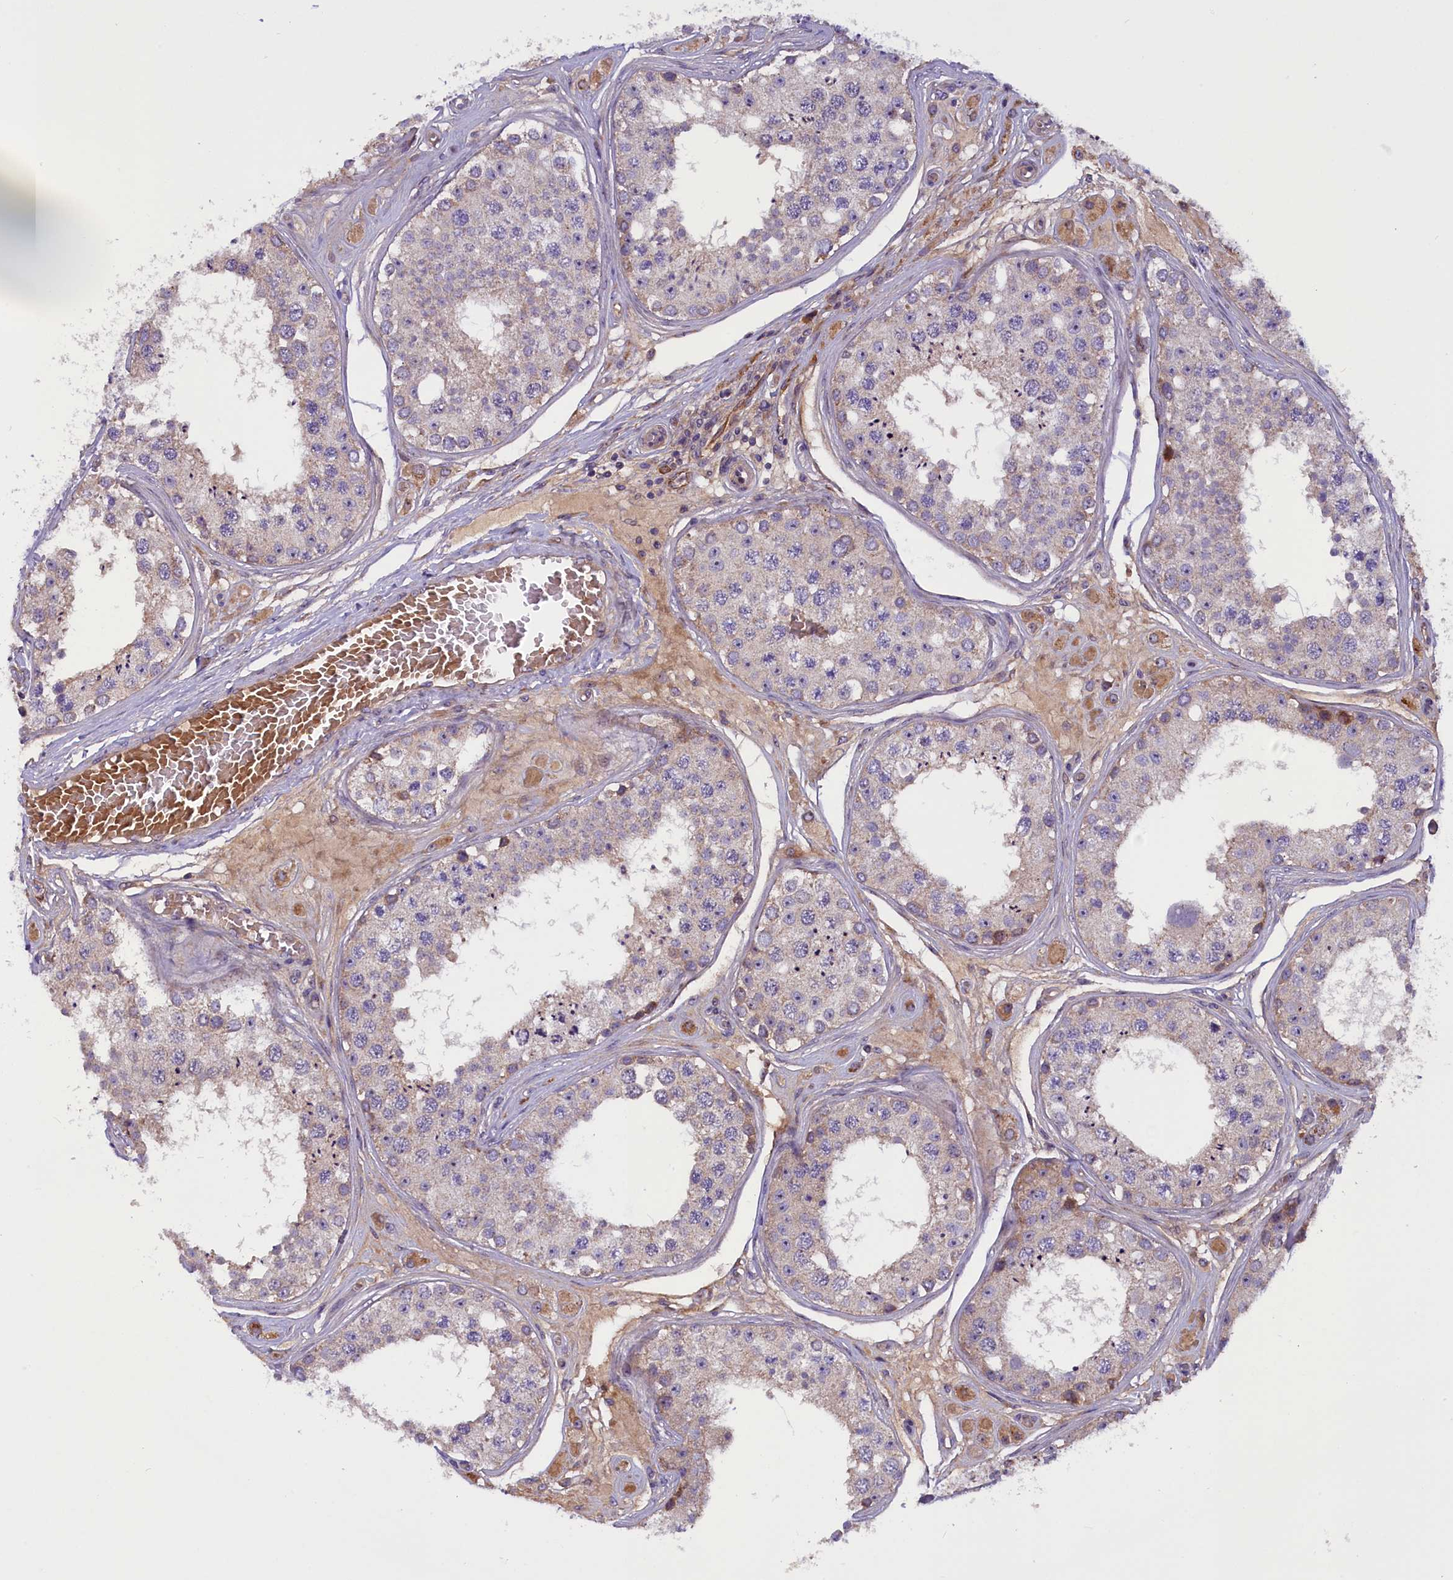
{"staining": {"intensity": "weak", "quantity": "<25%", "location": "cytoplasmic/membranous"}, "tissue": "testis", "cell_type": "Cells in seminiferous ducts", "image_type": "normal", "snomed": [{"axis": "morphology", "description": "Normal tissue, NOS"}, {"axis": "topography", "description": "Testis"}], "caption": "Image shows no significant protein staining in cells in seminiferous ducts of normal testis. (Stains: DAB (3,3'-diaminobenzidine) immunohistochemistry with hematoxylin counter stain, Microscopy: brightfield microscopy at high magnification).", "gene": "FRY", "patient": {"sex": "male", "age": 25}}